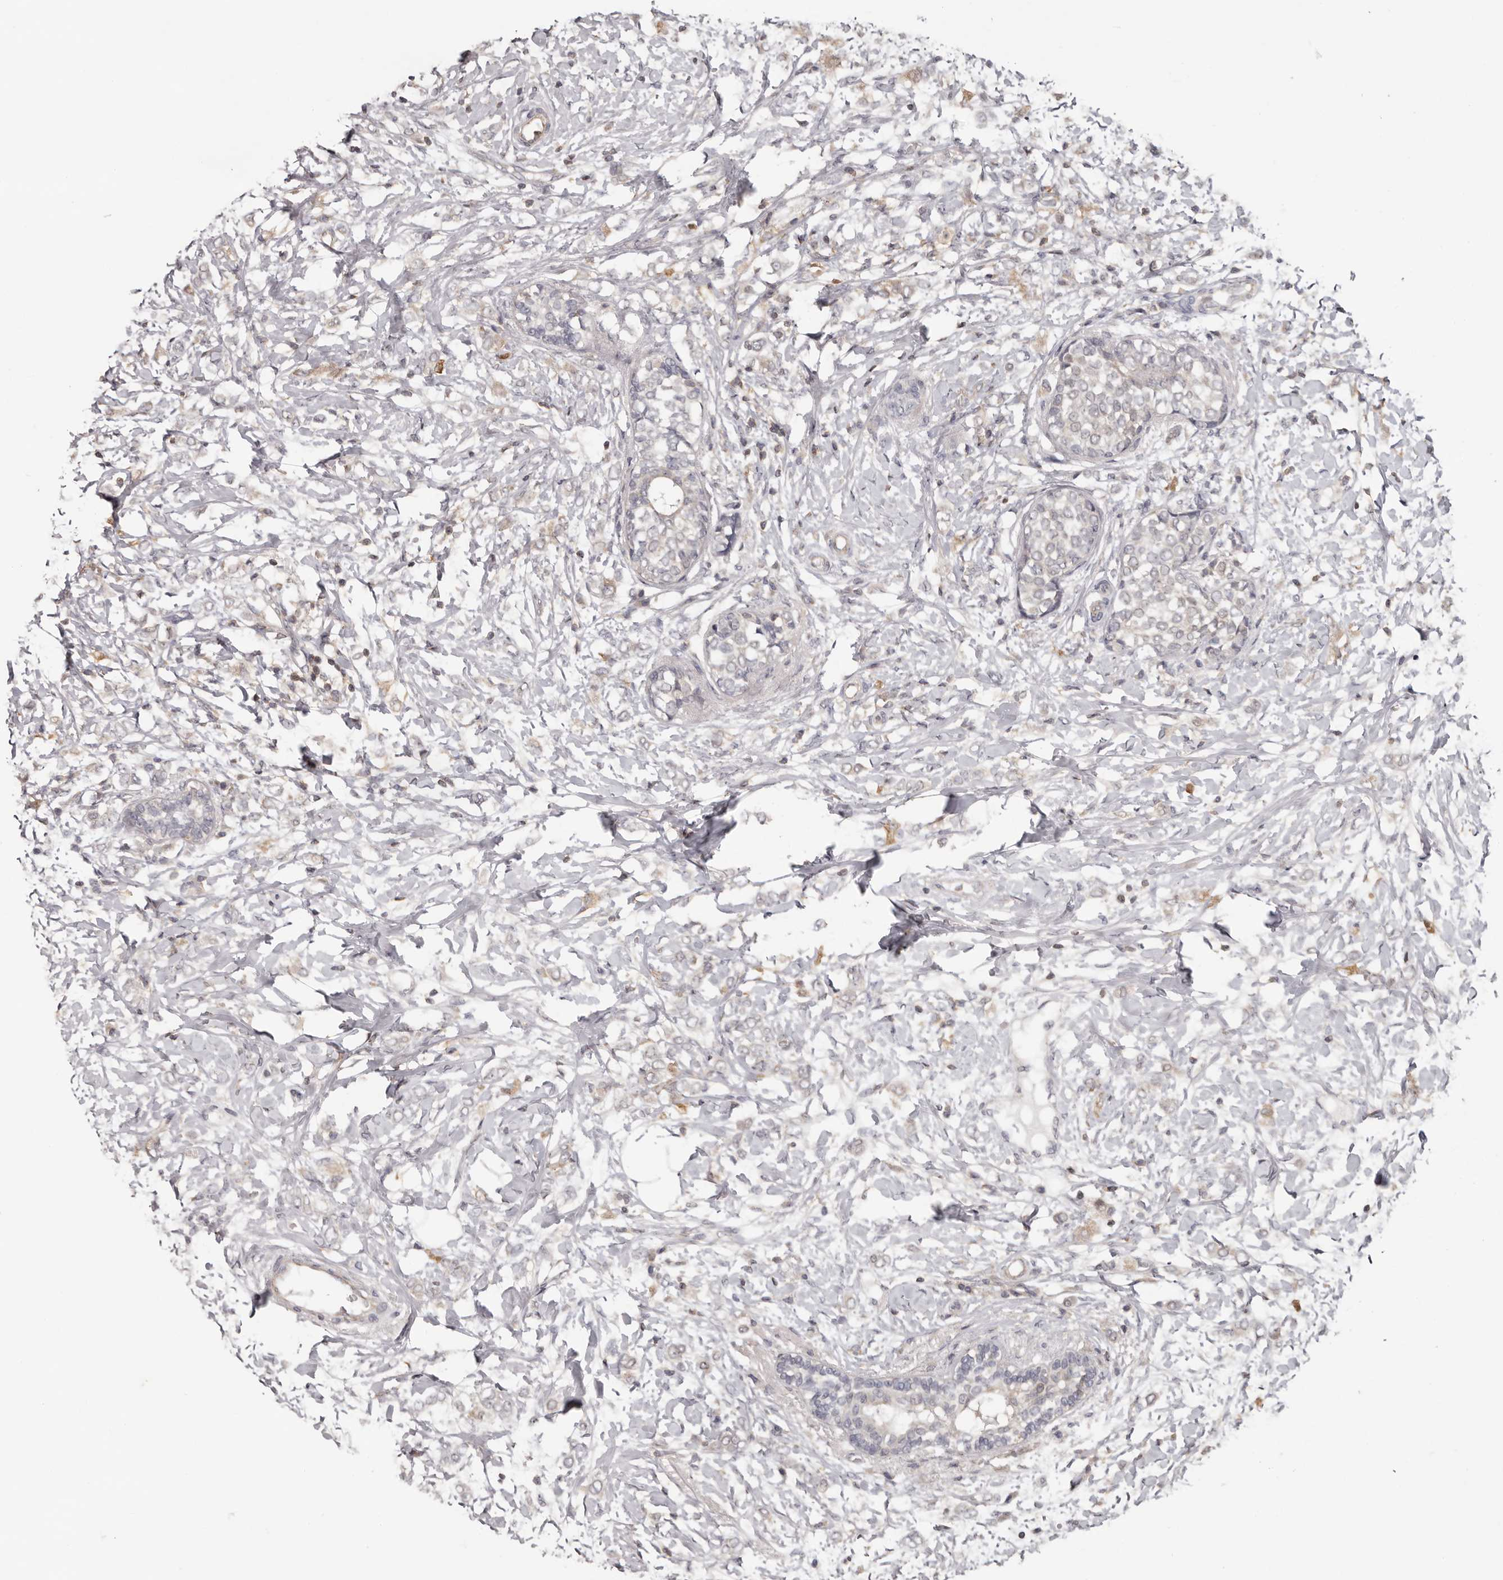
{"staining": {"intensity": "negative", "quantity": "none", "location": "none"}, "tissue": "breast cancer", "cell_type": "Tumor cells", "image_type": "cancer", "snomed": [{"axis": "morphology", "description": "Normal tissue, NOS"}, {"axis": "morphology", "description": "Lobular carcinoma"}, {"axis": "topography", "description": "Breast"}], "caption": "This histopathology image is of breast cancer (lobular carcinoma) stained with IHC to label a protein in brown with the nuclei are counter-stained blue. There is no expression in tumor cells.", "gene": "ANKRD44", "patient": {"sex": "female", "age": 47}}